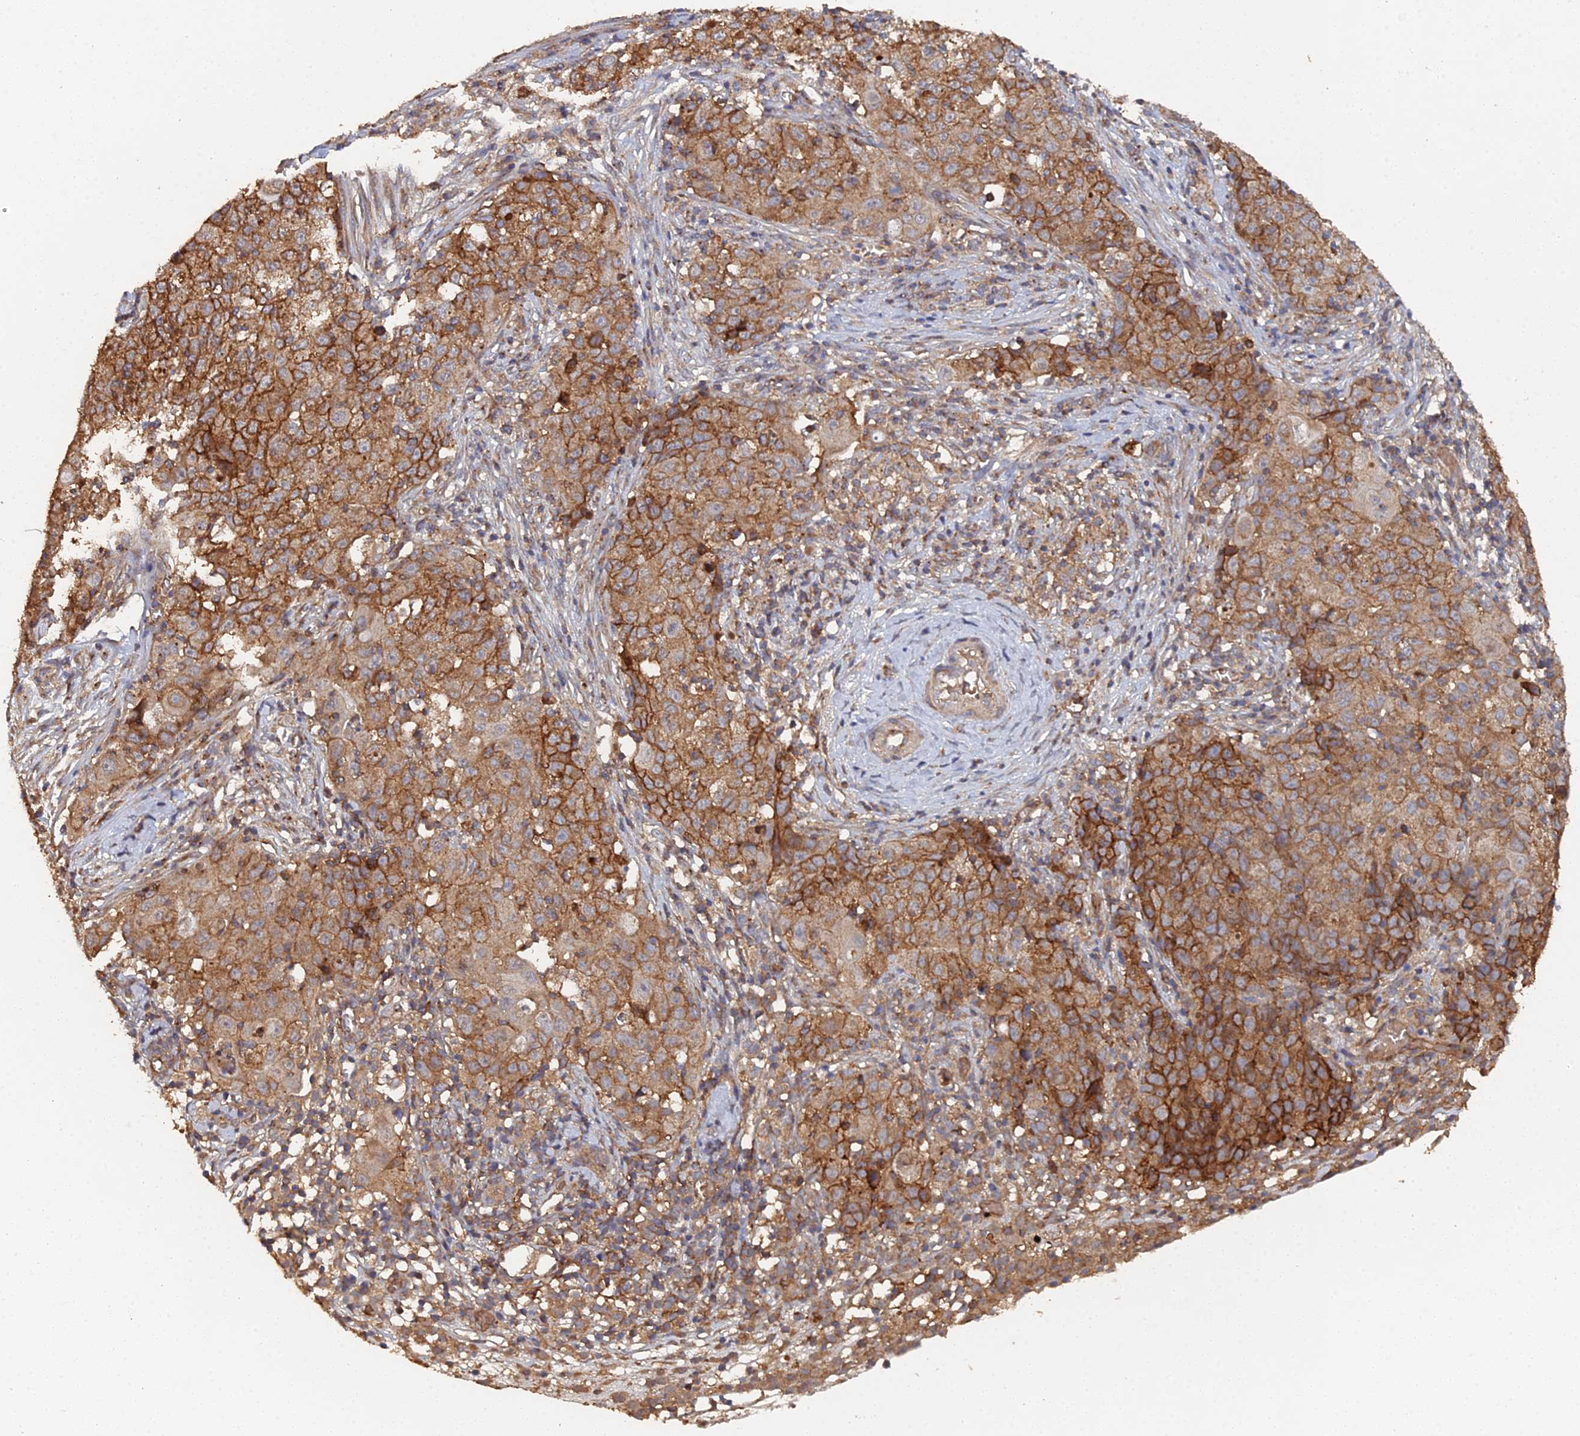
{"staining": {"intensity": "strong", "quantity": ">75%", "location": "cytoplasmic/membranous"}, "tissue": "ovarian cancer", "cell_type": "Tumor cells", "image_type": "cancer", "snomed": [{"axis": "morphology", "description": "Carcinoma, endometroid"}, {"axis": "topography", "description": "Ovary"}], "caption": "Ovarian cancer (endometroid carcinoma) stained with a protein marker shows strong staining in tumor cells.", "gene": "SPANXN4", "patient": {"sex": "female", "age": 42}}